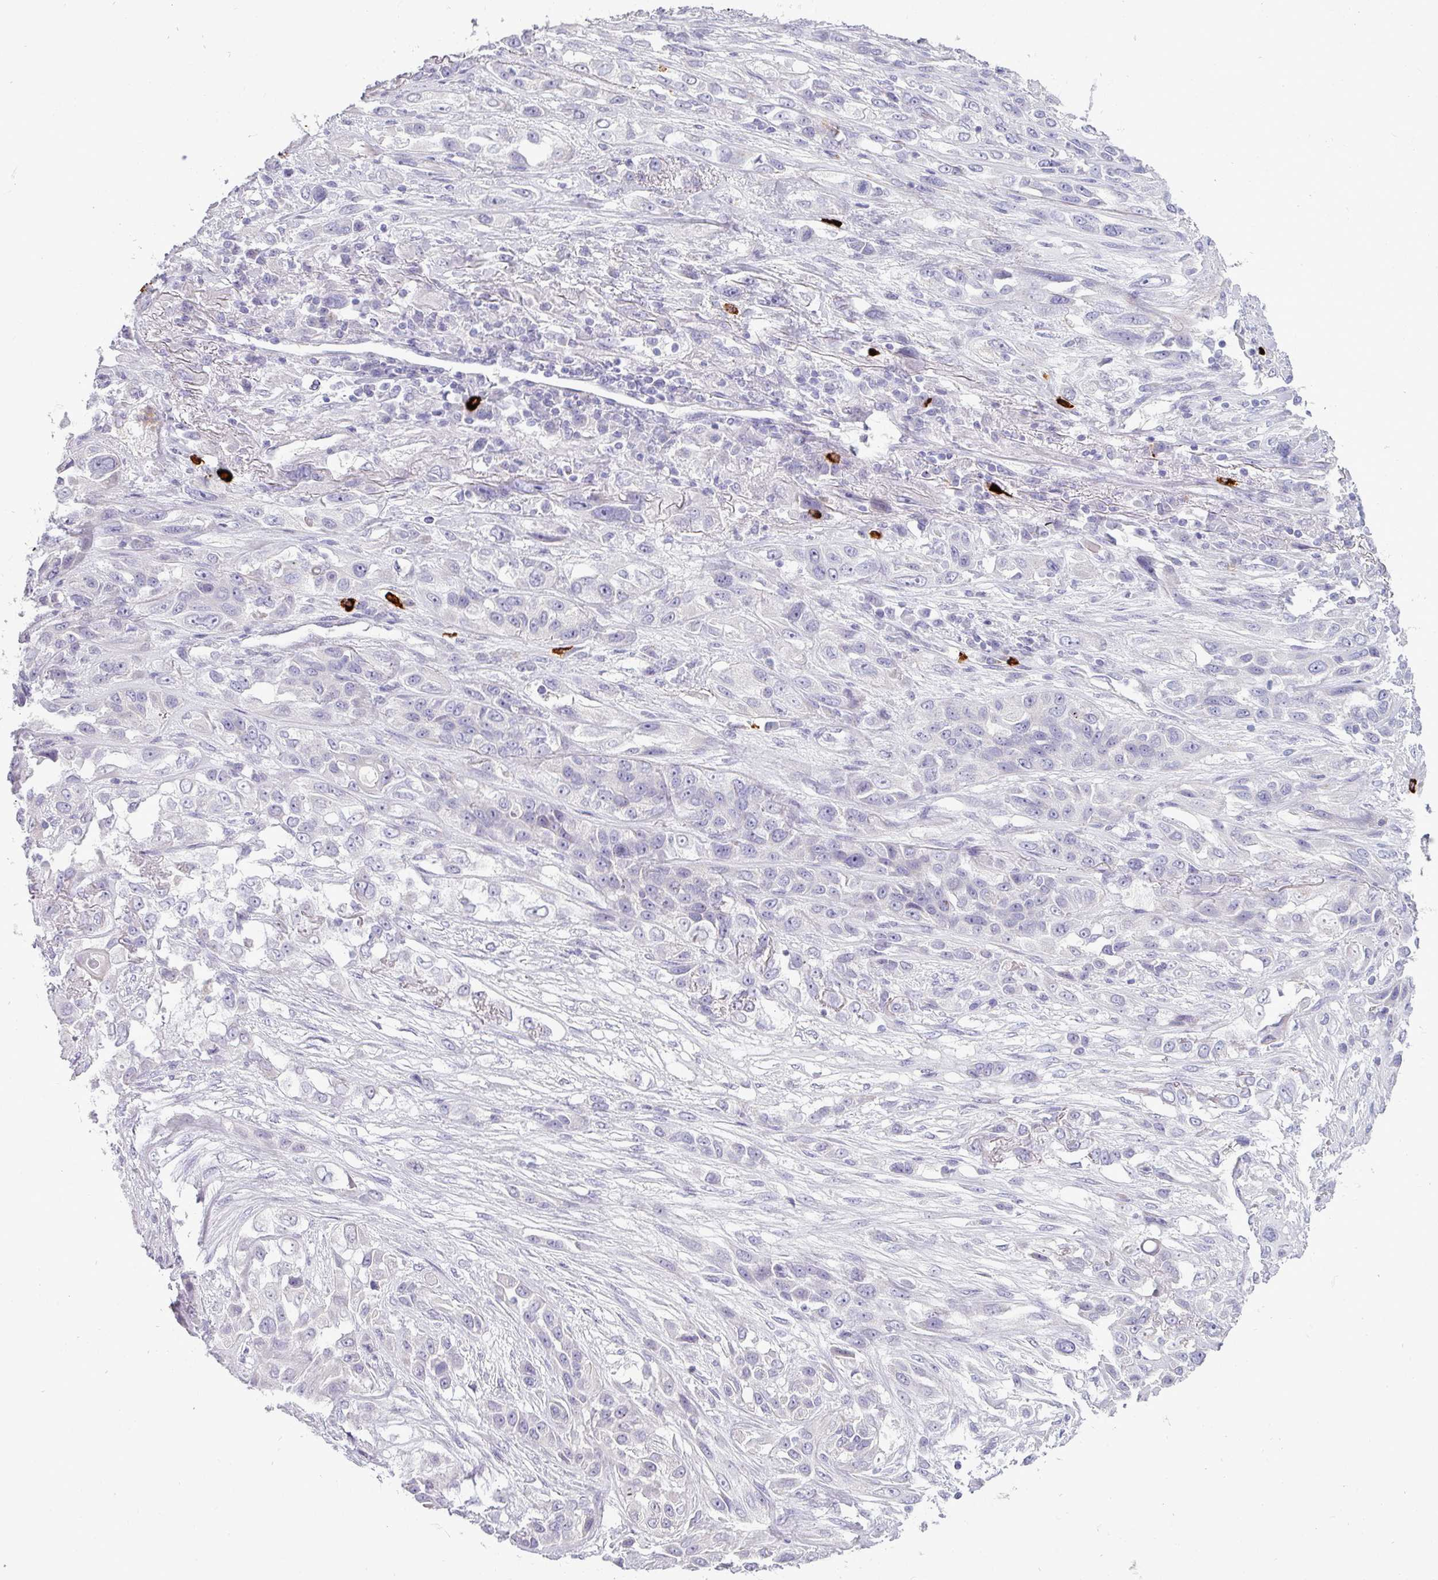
{"staining": {"intensity": "negative", "quantity": "none", "location": "none"}, "tissue": "lung cancer", "cell_type": "Tumor cells", "image_type": "cancer", "snomed": [{"axis": "morphology", "description": "Squamous cell carcinoma, NOS"}, {"axis": "topography", "description": "Lung"}], "caption": "The micrograph shows no staining of tumor cells in lung cancer (squamous cell carcinoma). (Immunohistochemistry, brightfield microscopy, high magnification).", "gene": "TRIM39", "patient": {"sex": "female", "age": 70}}